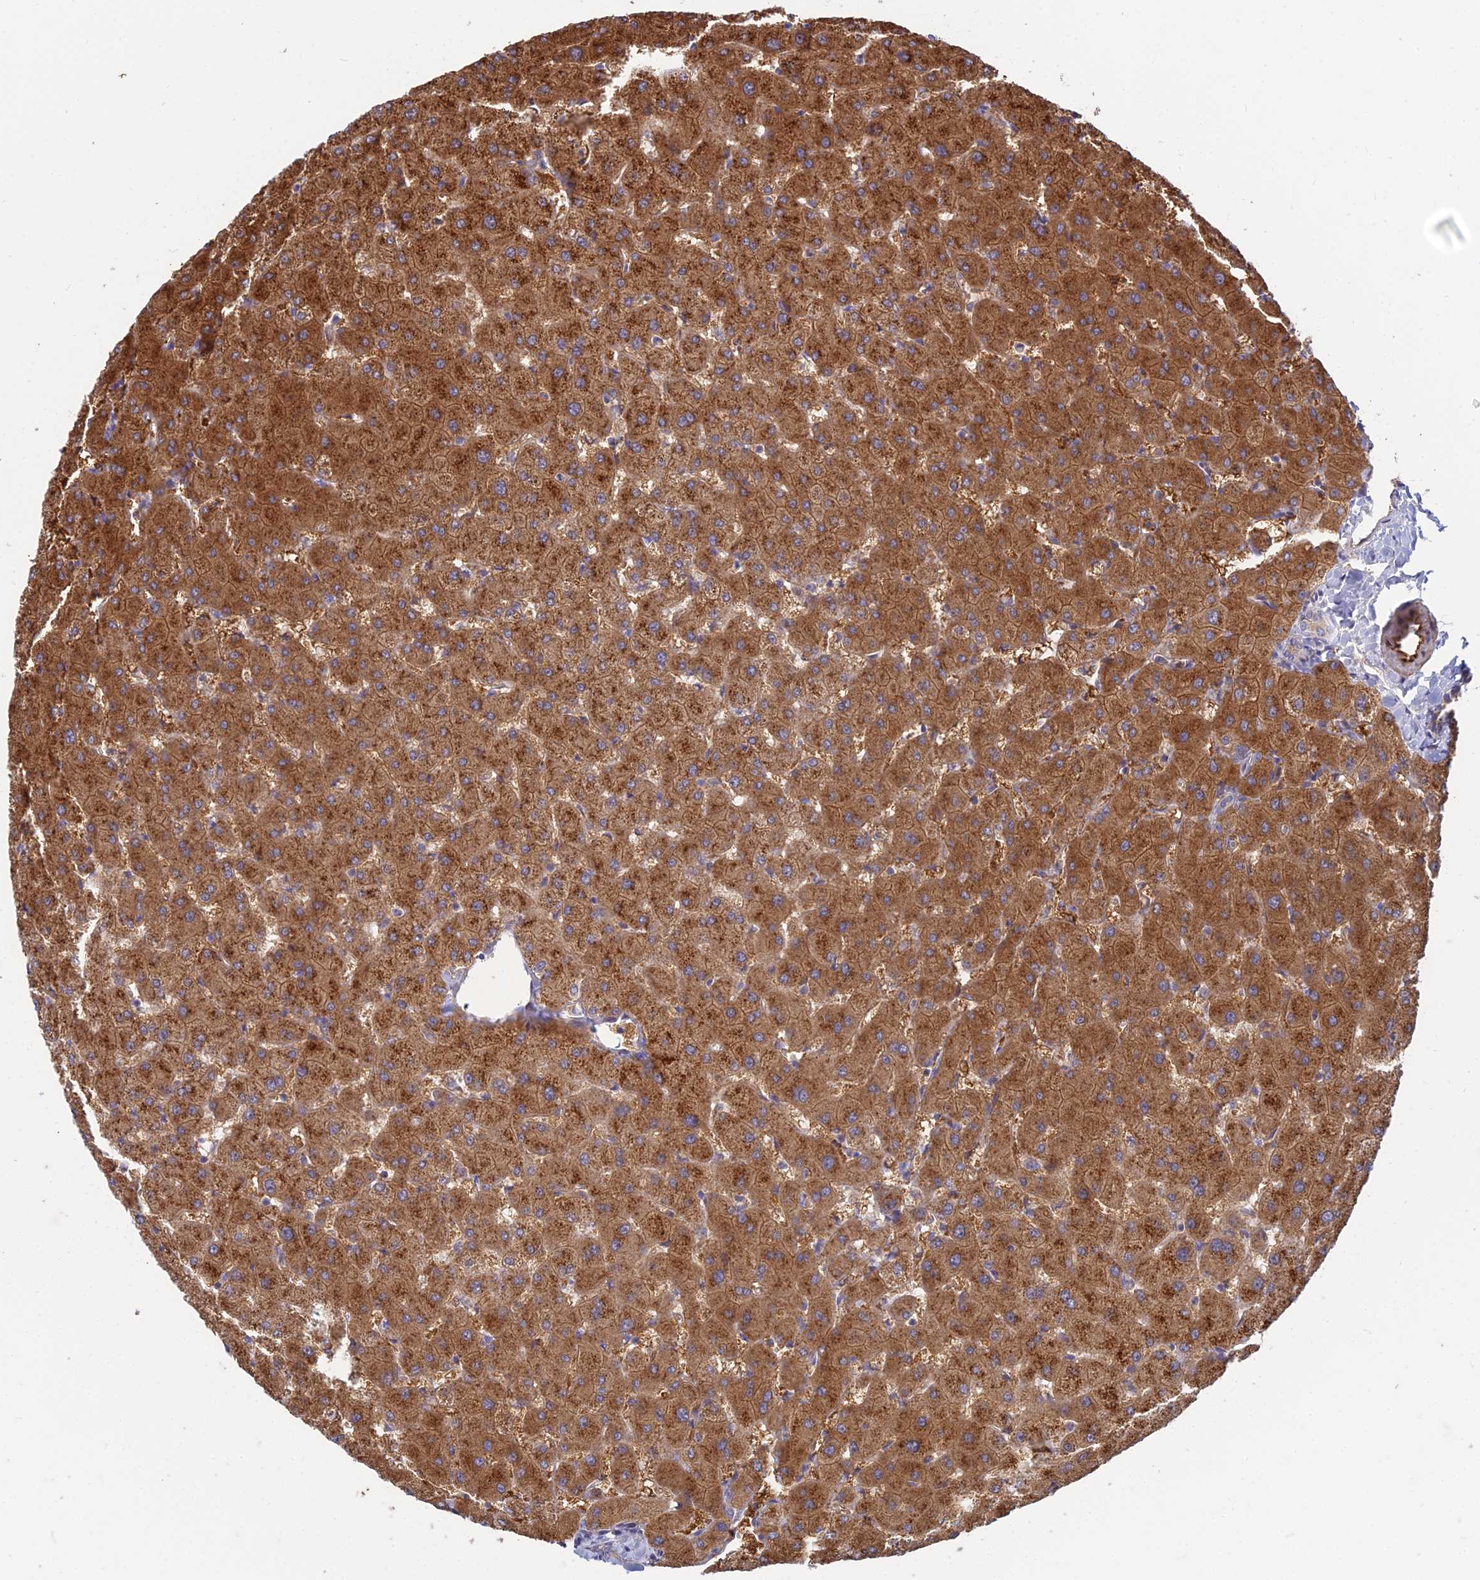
{"staining": {"intensity": "moderate", "quantity": ">75%", "location": "cytoplasmic/membranous"}, "tissue": "liver", "cell_type": "Cholangiocytes", "image_type": "normal", "snomed": [{"axis": "morphology", "description": "Normal tissue, NOS"}, {"axis": "topography", "description": "Liver"}], "caption": "The histopathology image reveals staining of normal liver, revealing moderate cytoplasmic/membranous protein staining (brown color) within cholangiocytes.", "gene": "DUS2", "patient": {"sex": "female", "age": 63}}